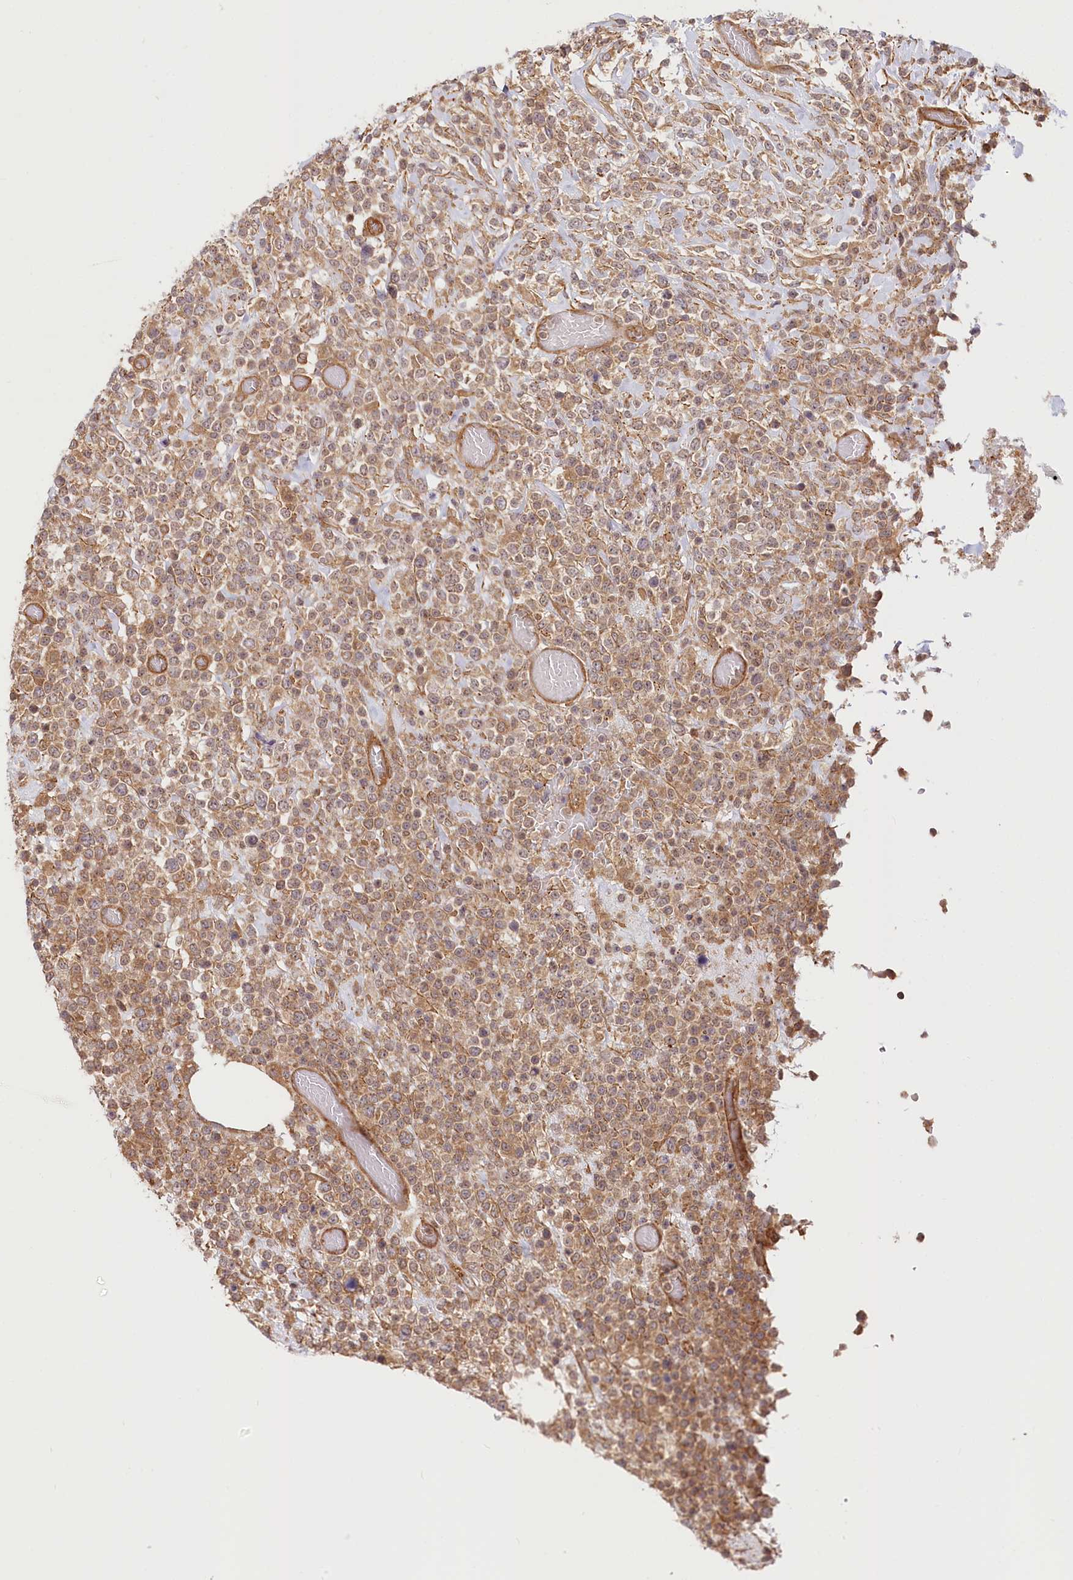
{"staining": {"intensity": "moderate", "quantity": ">75%", "location": "cytoplasmic/membranous"}, "tissue": "lymphoma", "cell_type": "Tumor cells", "image_type": "cancer", "snomed": [{"axis": "morphology", "description": "Malignant lymphoma, non-Hodgkin's type, High grade"}, {"axis": "topography", "description": "Colon"}], "caption": "The photomicrograph reveals staining of lymphoma, revealing moderate cytoplasmic/membranous protein staining (brown color) within tumor cells.", "gene": "CEP70", "patient": {"sex": "female", "age": 53}}